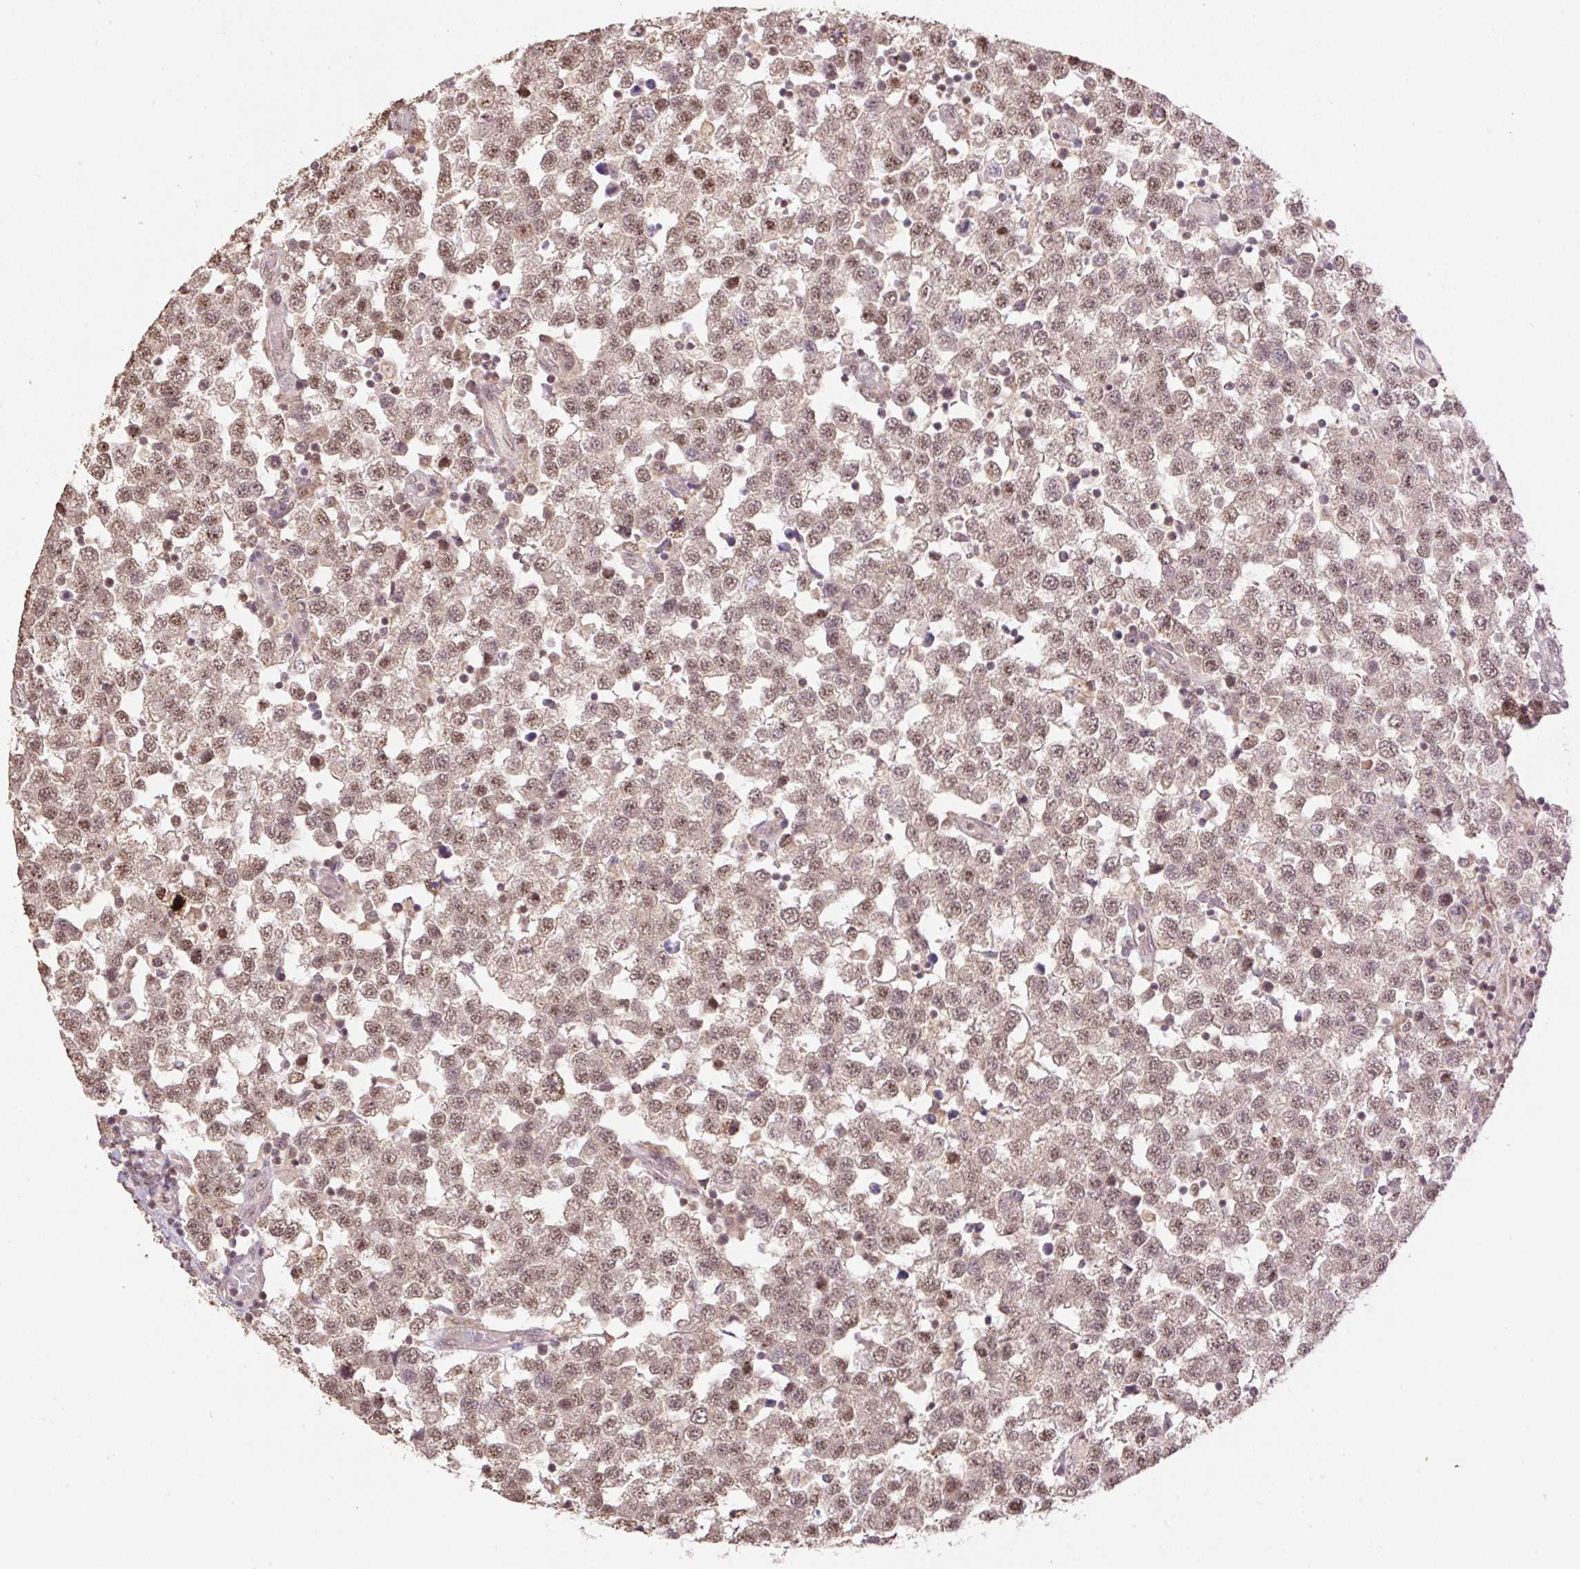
{"staining": {"intensity": "moderate", "quantity": ">75%", "location": "nuclear"}, "tissue": "testis cancer", "cell_type": "Tumor cells", "image_type": "cancer", "snomed": [{"axis": "morphology", "description": "Seminoma, NOS"}, {"axis": "topography", "description": "Testis"}], "caption": "Brown immunohistochemical staining in testis cancer (seminoma) exhibits moderate nuclear positivity in about >75% of tumor cells. The staining was performed using DAB, with brown indicating positive protein expression. Nuclei are stained blue with hematoxylin.", "gene": "VPS25", "patient": {"sex": "male", "age": 34}}